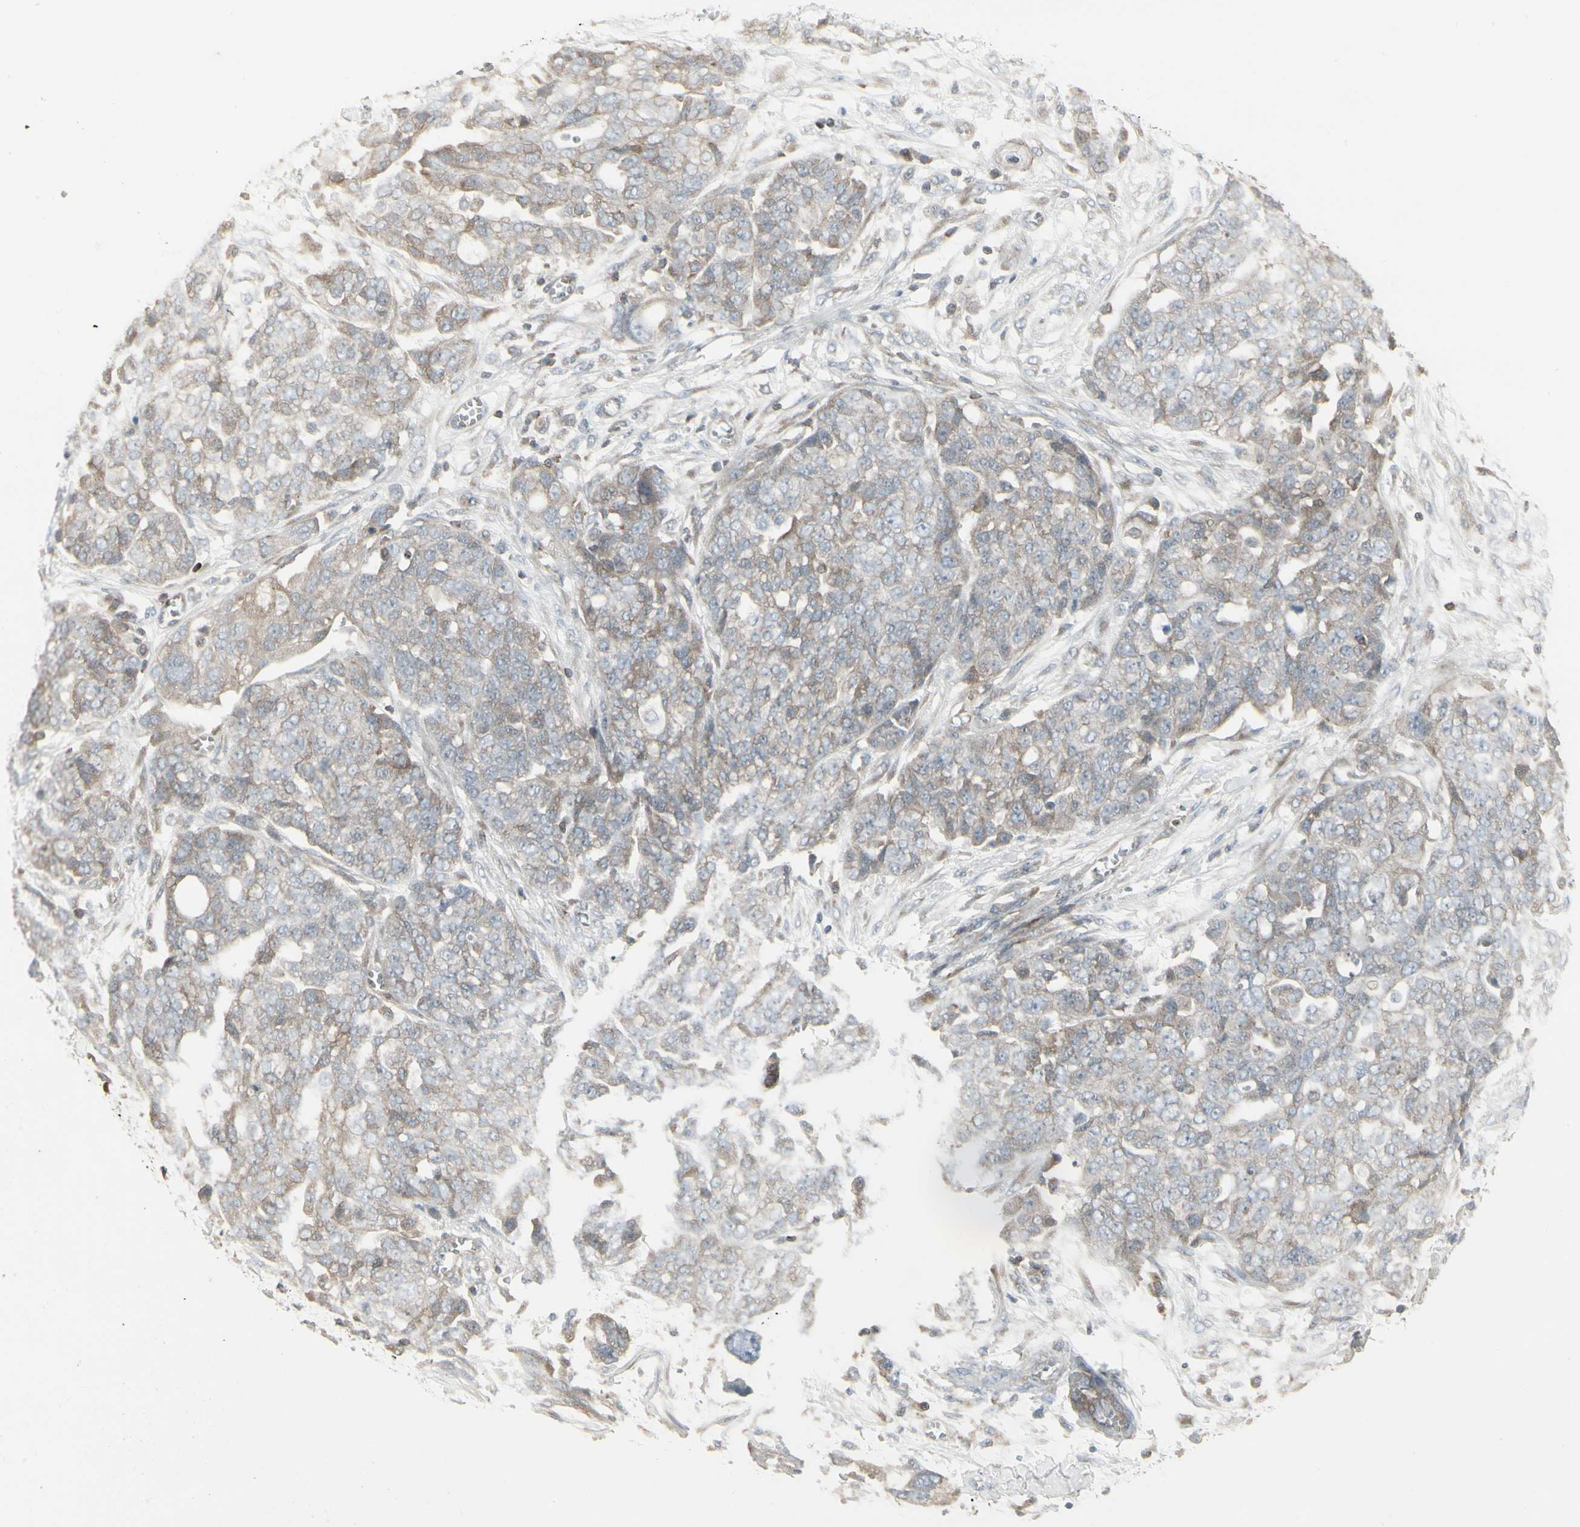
{"staining": {"intensity": "weak", "quantity": ">75%", "location": "cytoplasmic/membranous"}, "tissue": "ovarian cancer", "cell_type": "Tumor cells", "image_type": "cancer", "snomed": [{"axis": "morphology", "description": "Cystadenocarcinoma, serous, NOS"}, {"axis": "topography", "description": "Soft tissue"}, {"axis": "topography", "description": "Ovary"}], "caption": "A brown stain shows weak cytoplasmic/membranous positivity of a protein in serous cystadenocarcinoma (ovarian) tumor cells. (Brightfield microscopy of DAB IHC at high magnification).", "gene": "EPS15", "patient": {"sex": "female", "age": 57}}